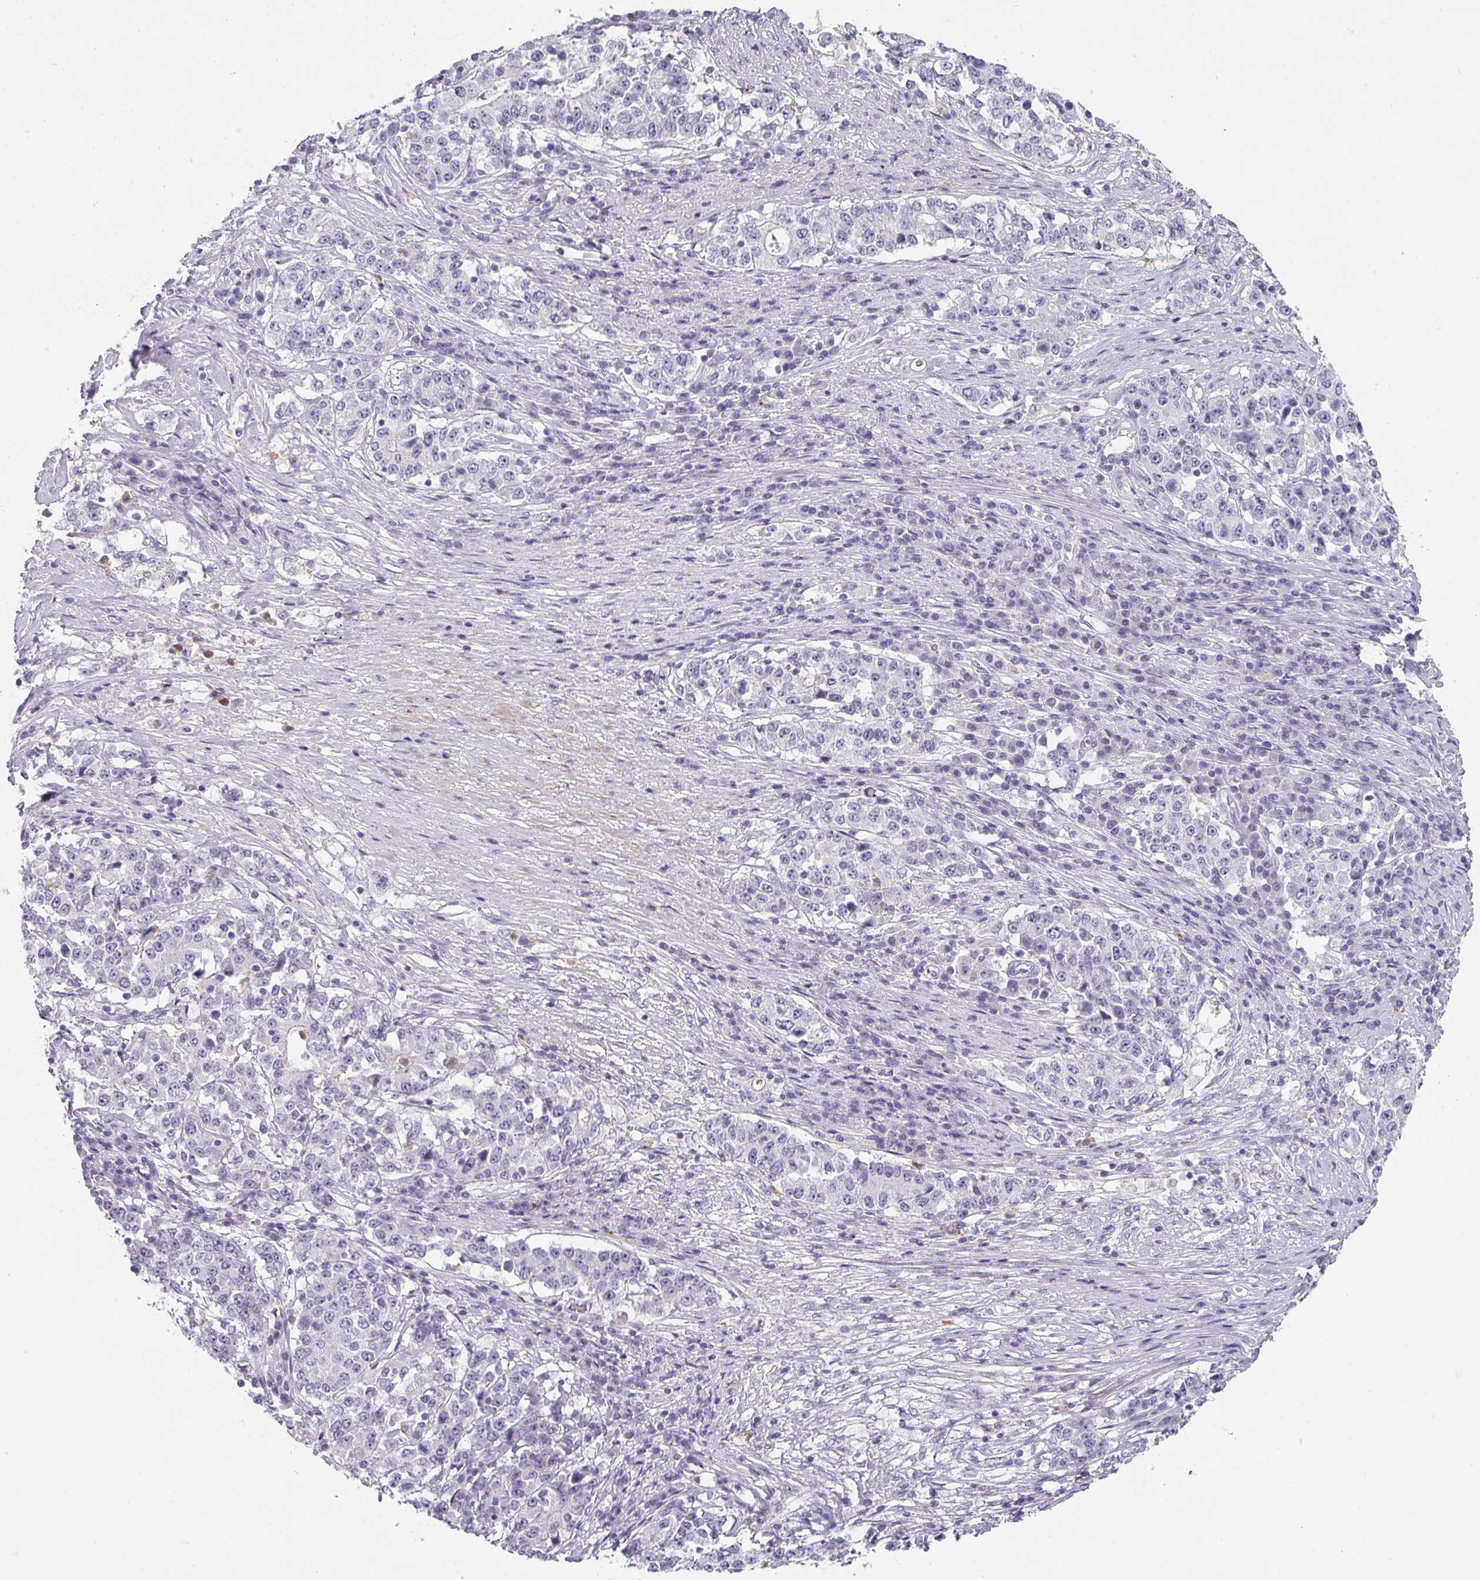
{"staining": {"intensity": "negative", "quantity": "none", "location": "none"}, "tissue": "stomach cancer", "cell_type": "Tumor cells", "image_type": "cancer", "snomed": [{"axis": "morphology", "description": "Adenocarcinoma, NOS"}, {"axis": "topography", "description": "Stomach"}], "caption": "Stomach cancer stained for a protein using immunohistochemistry (IHC) displays no positivity tumor cells.", "gene": "BTLA", "patient": {"sex": "male", "age": 59}}